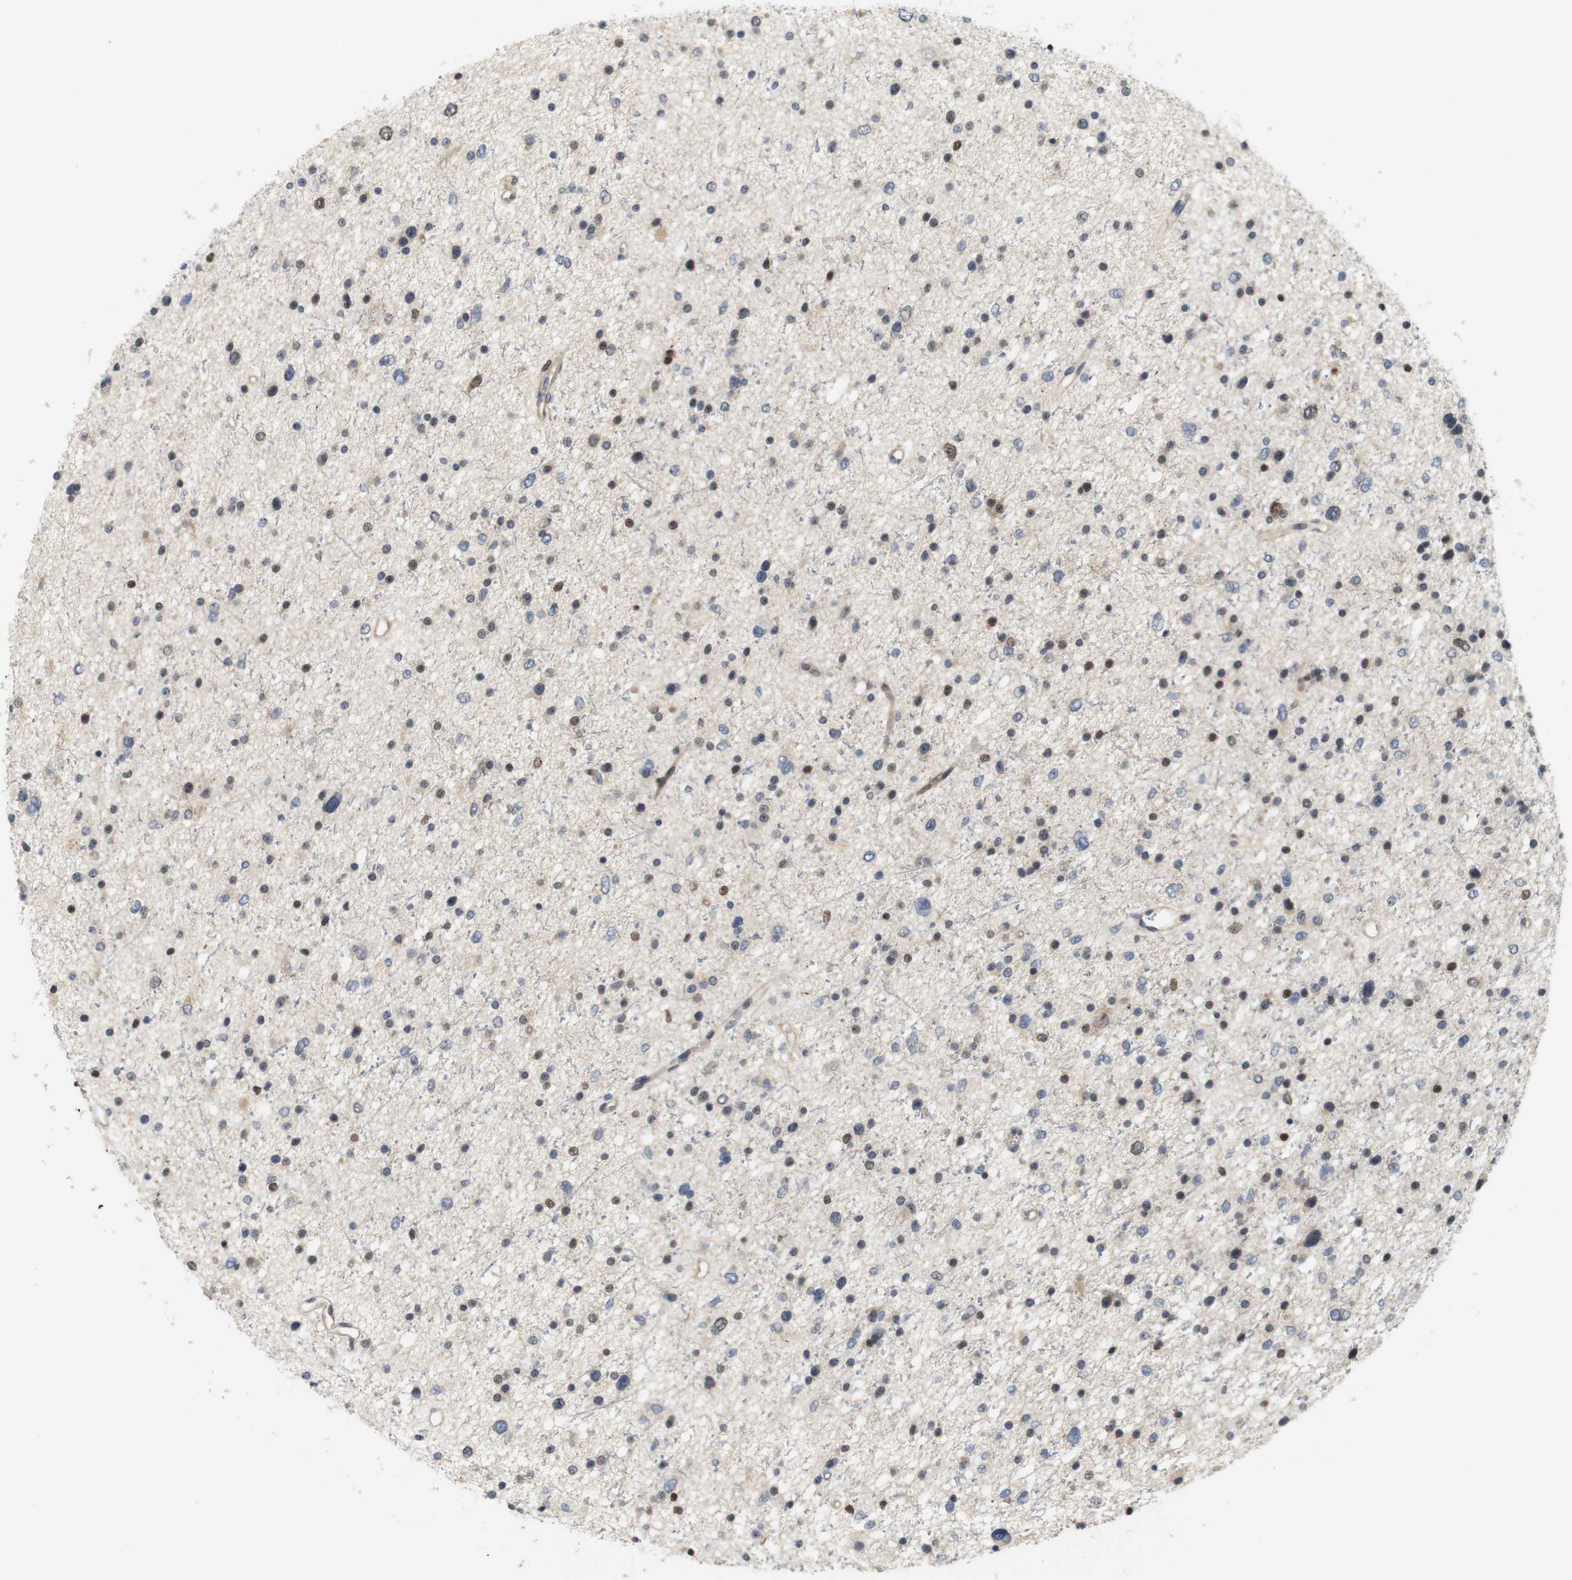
{"staining": {"intensity": "moderate", "quantity": "<25%", "location": "nuclear"}, "tissue": "glioma", "cell_type": "Tumor cells", "image_type": "cancer", "snomed": [{"axis": "morphology", "description": "Glioma, malignant, Low grade"}, {"axis": "topography", "description": "Brain"}], "caption": "Human glioma stained for a protein (brown) exhibits moderate nuclear positive staining in approximately <25% of tumor cells.", "gene": "MBD1", "patient": {"sex": "female", "age": 37}}